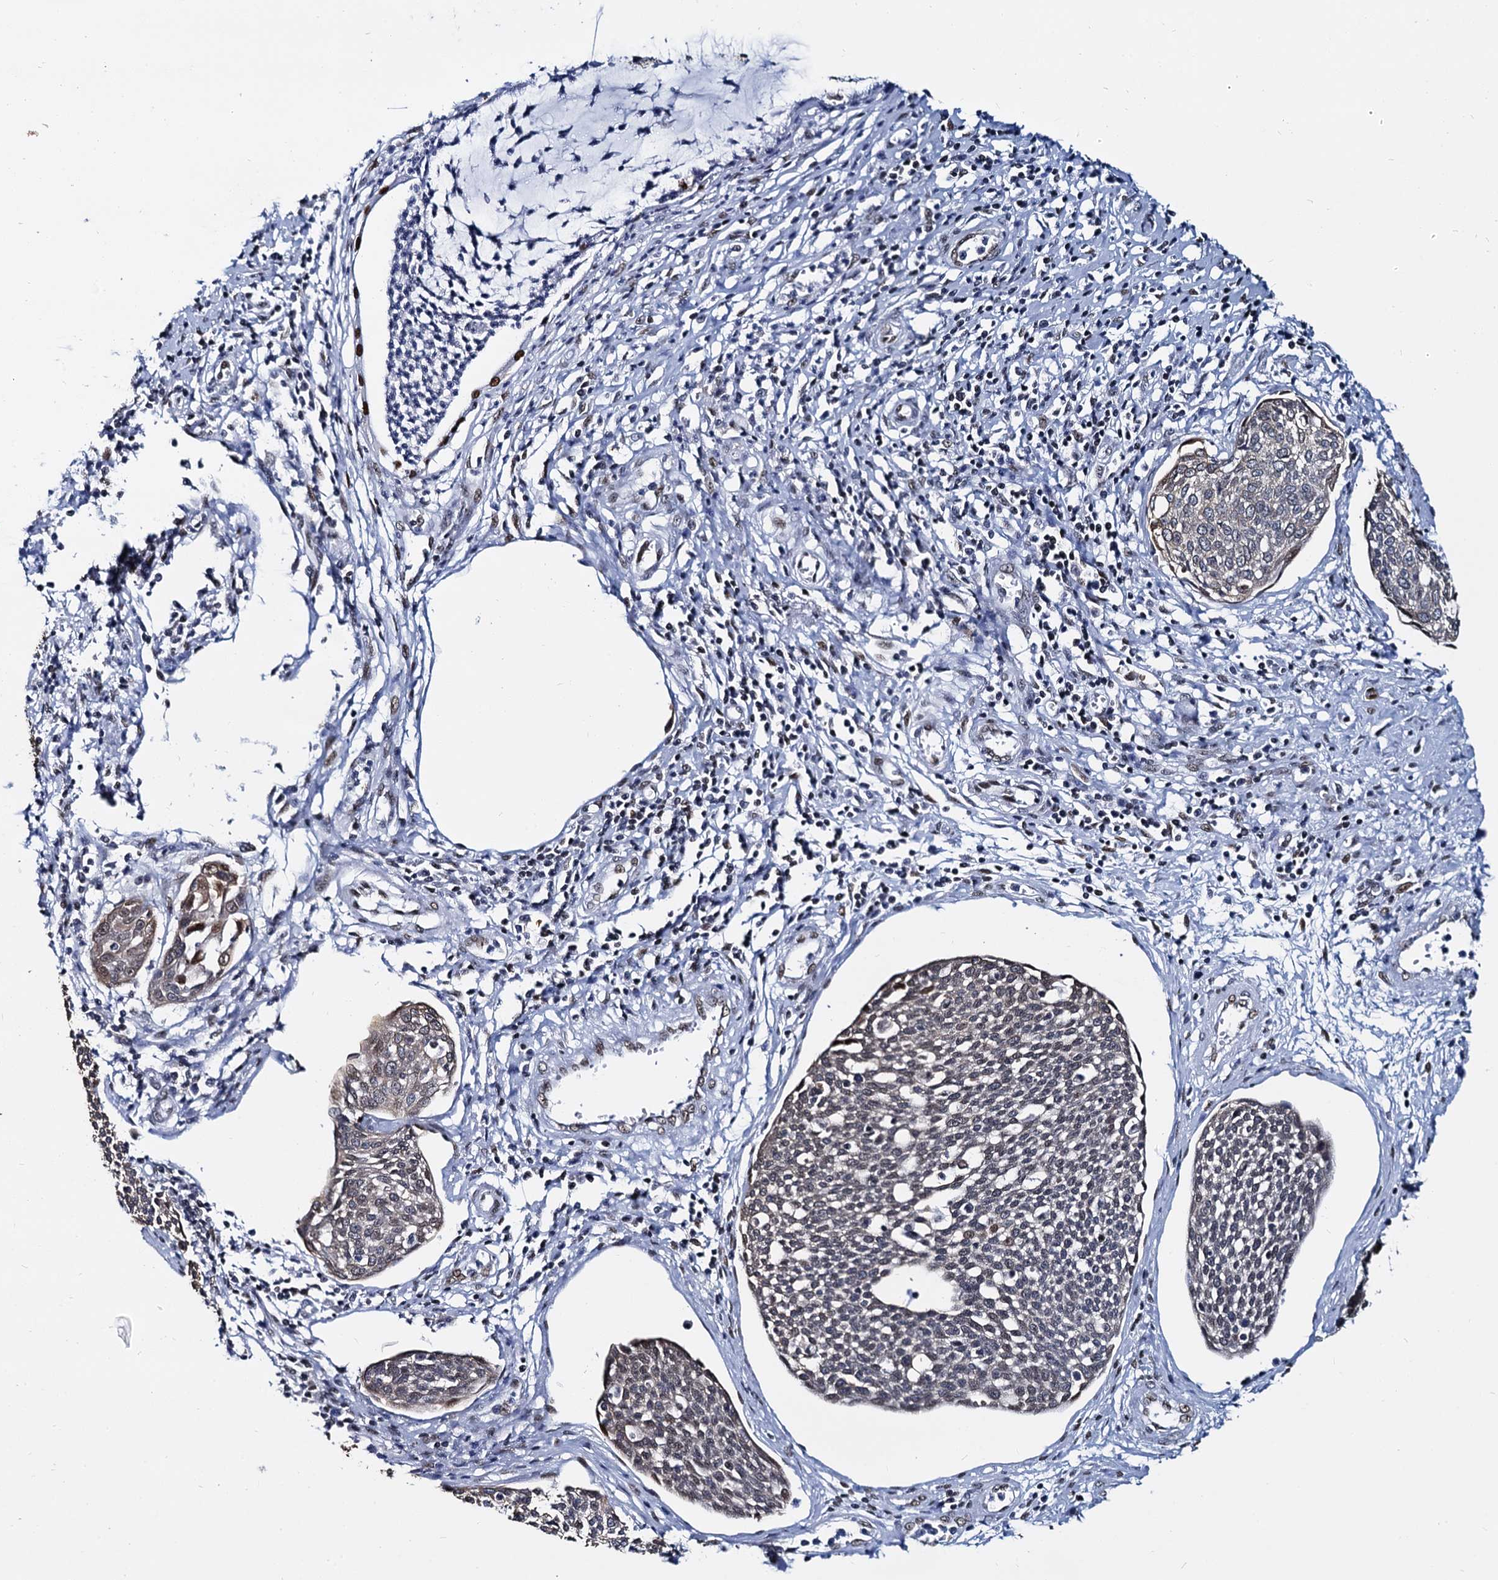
{"staining": {"intensity": "weak", "quantity": "25%-75%", "location": "nuclear"}, "tissue": "cervical cancer", "cell_type": "Tumor cells", "image_type": "cancer", "snomed": [{"axis": "morphology", "description": "Squamous cell carcinoma, NOS"}, {"axis": "topography", "description": "Cervix"}], "caption": "Immunohistochemistry (IHC) (DAB) staining of human cervical squamous cell carcinoma reveals weak nuclear protein expression in approximately 25%-75% of tumor cells. (DAB (3,3'-diaminobenzidine) IHC, brown staining for protein, blue staining for nuclei).", "gene": "CMAS", "patient": {"sex": "female", "age": 34}}